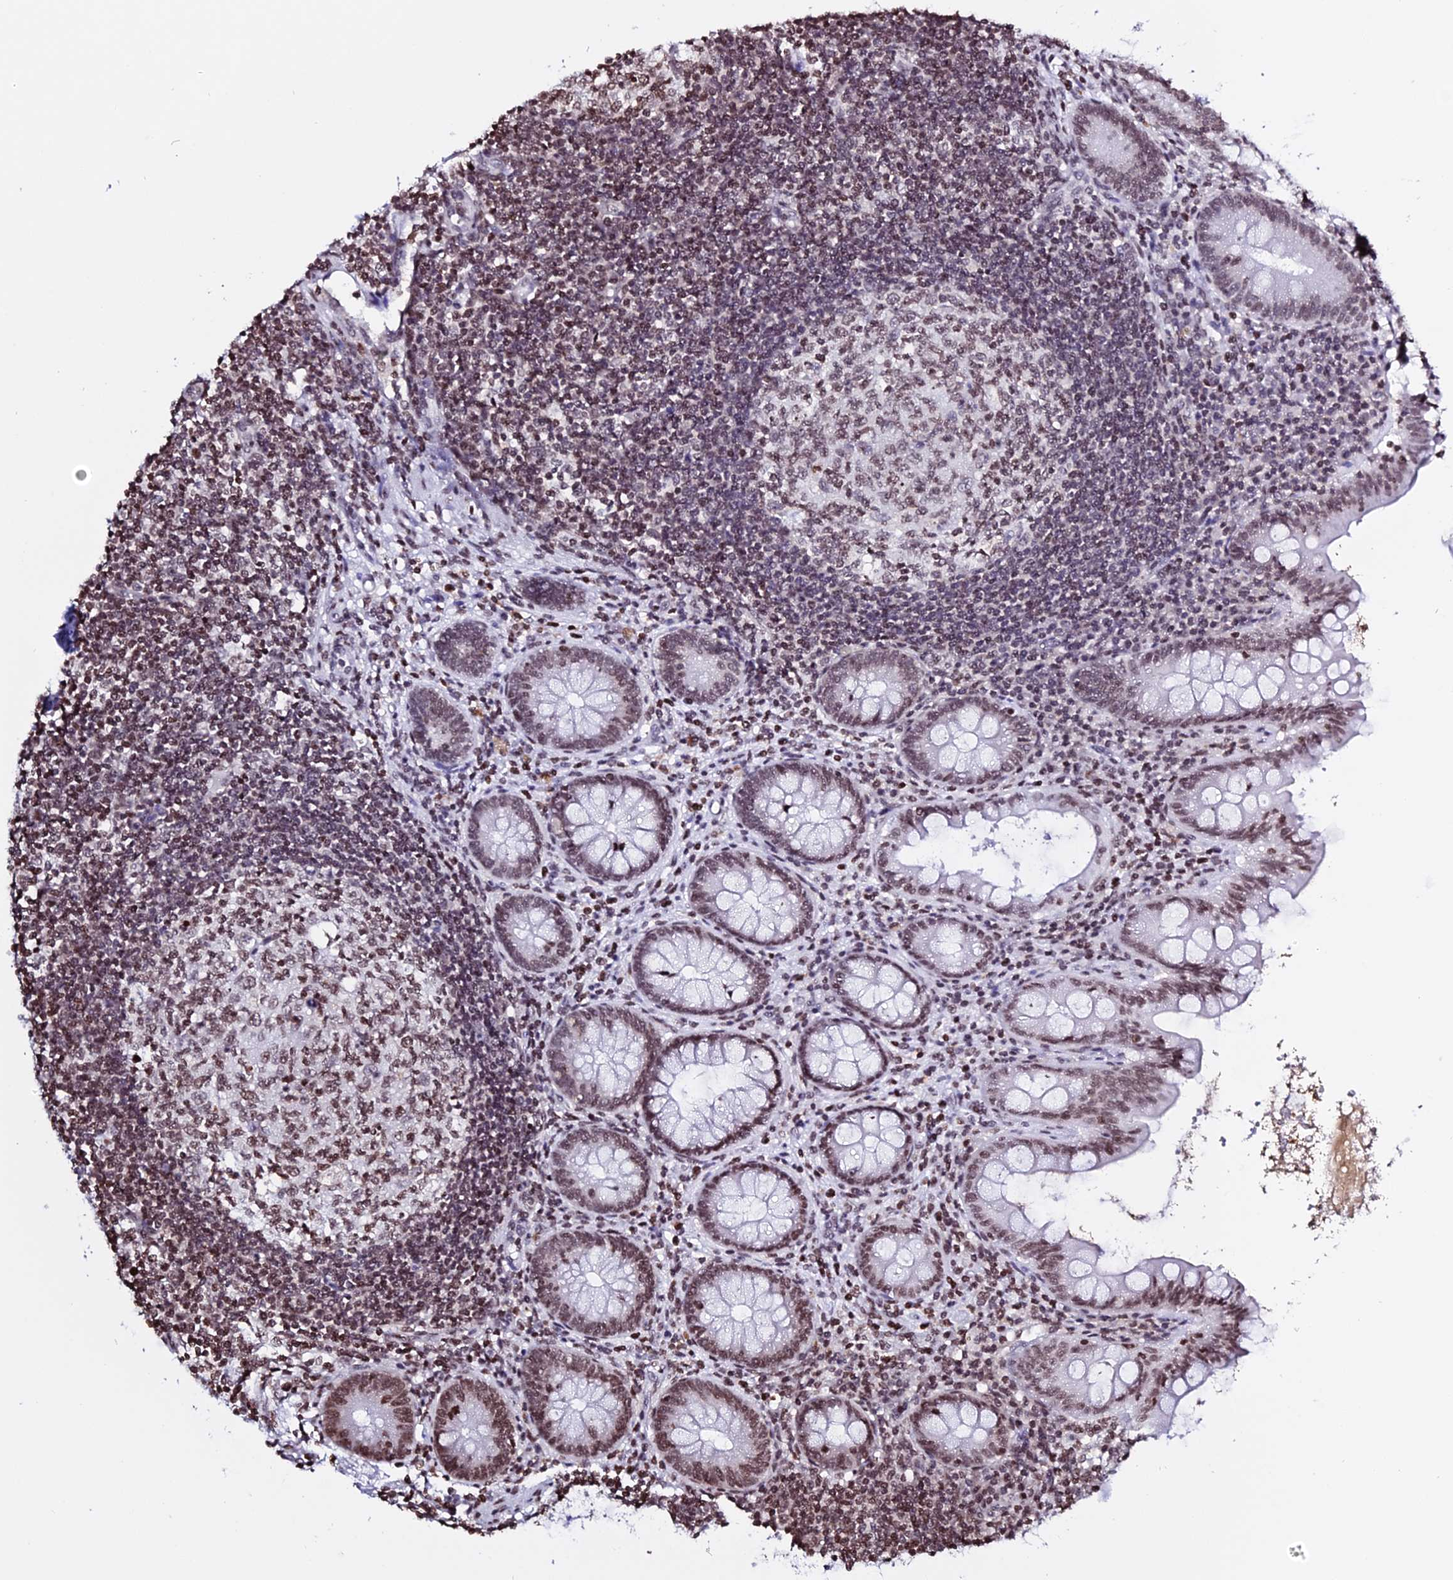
{"staining": {"intensity": "moderate", "quantity": ">75%", "location": "nuclear"}, "tissue": "appendix", "cell_type": "Glandular cells", "image_type": "normal", "snomed": [{"axis": "morphology", "description": "Normal tissue, NOS"}, {"axis": "topography", "description": "Appendix"}], "caption": "Appendix was stained to show a protein in brown. There is medium levels of moderate nuclear staining in approximately >75% of glandular cells. The protein of interest is shown in brown color, while the nuclei are stained blue.", "gene": "ENSG00000282988", "patient": {"sex": "female", "age": 33}}